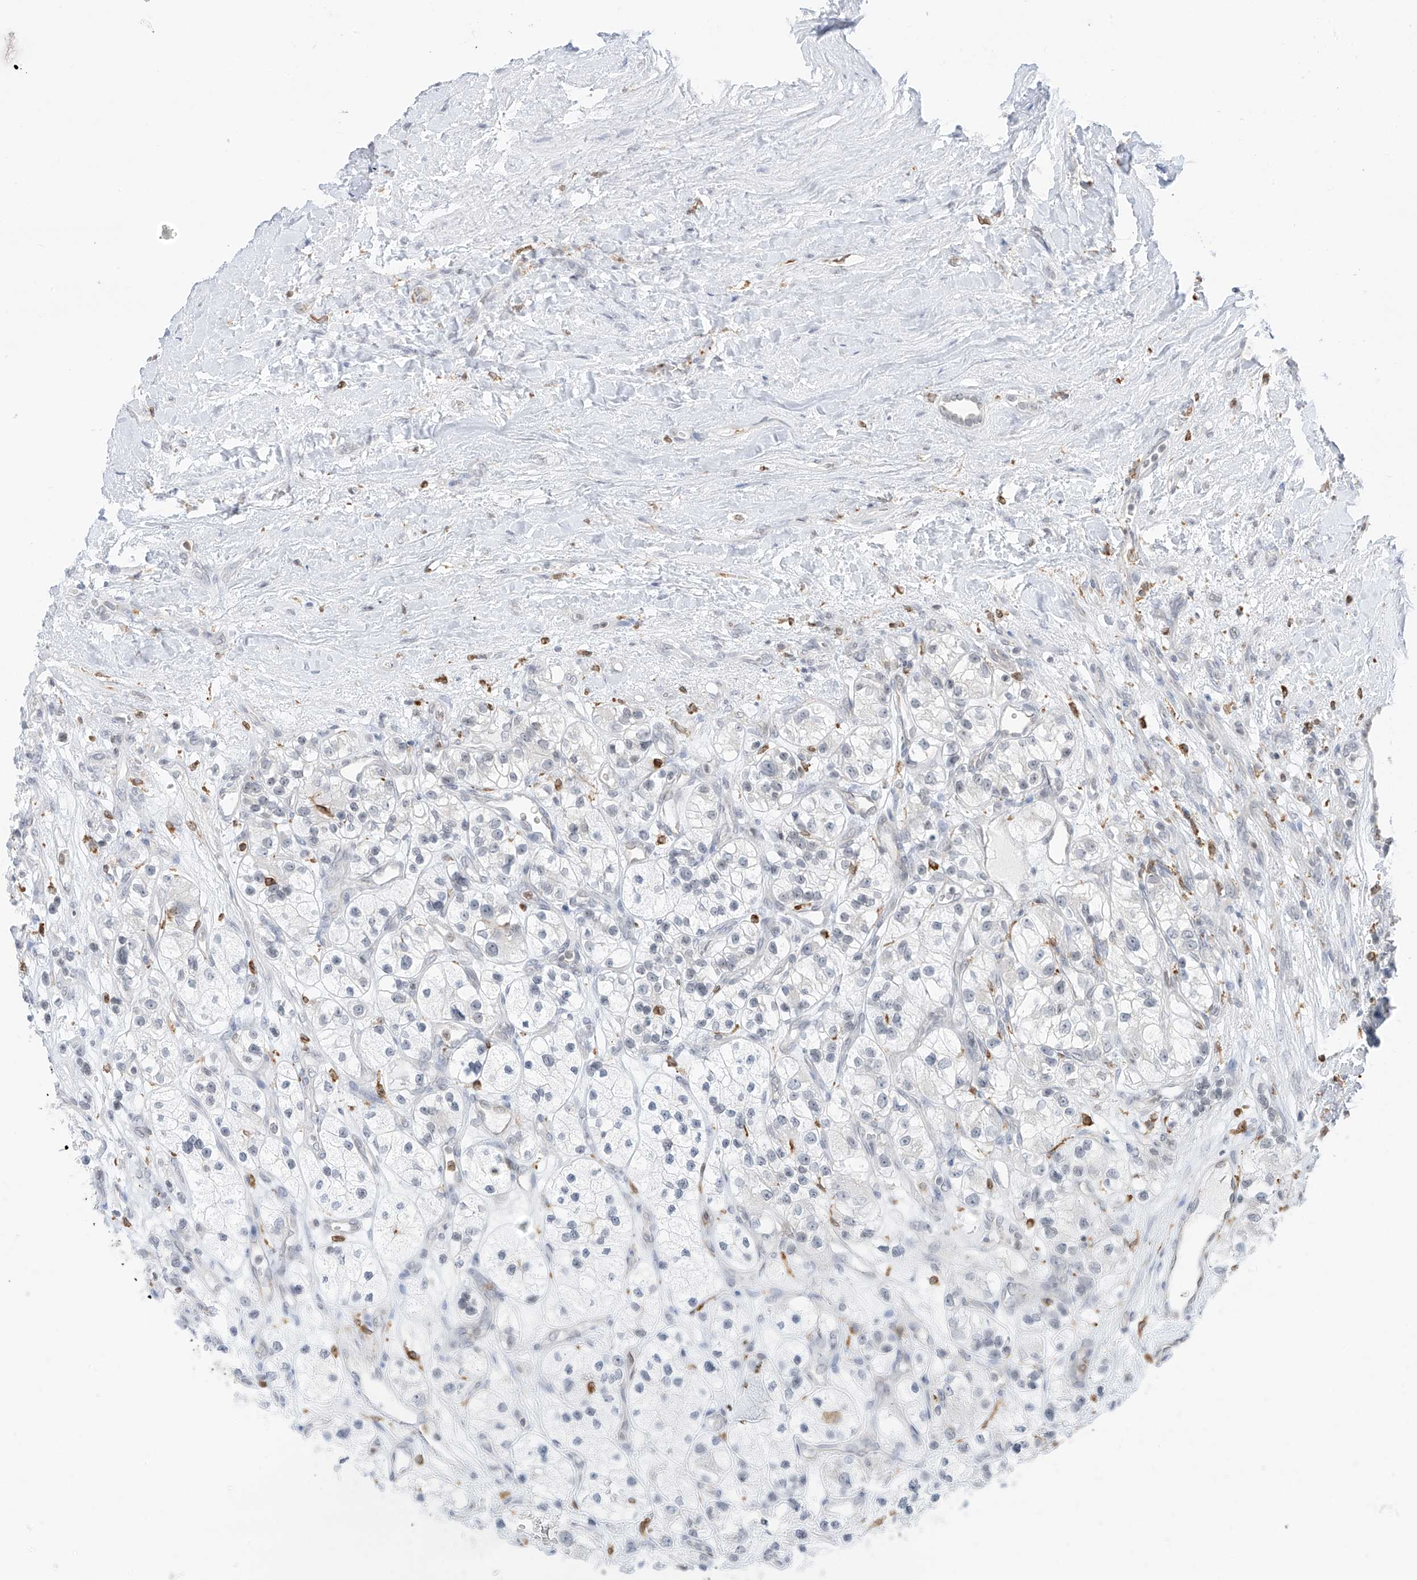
{"staining": {"intensity": "negative", "quantity": "none", "location": "none"}, "tissue": "renal cancer", "cell_type": "Tumor cells", "image_type": "cancer", "snomed": [{"axis": "morphology", "description": "Adenocarcinoma, NOS"}, {"axis": "topography", "description": "Kidney"}], "caption": "Tumor cells show no significant protein positivity in adenocarcinoma (renal).", "gene": "TBXAS1", "patient": {"sex": "female", "age": 57}}